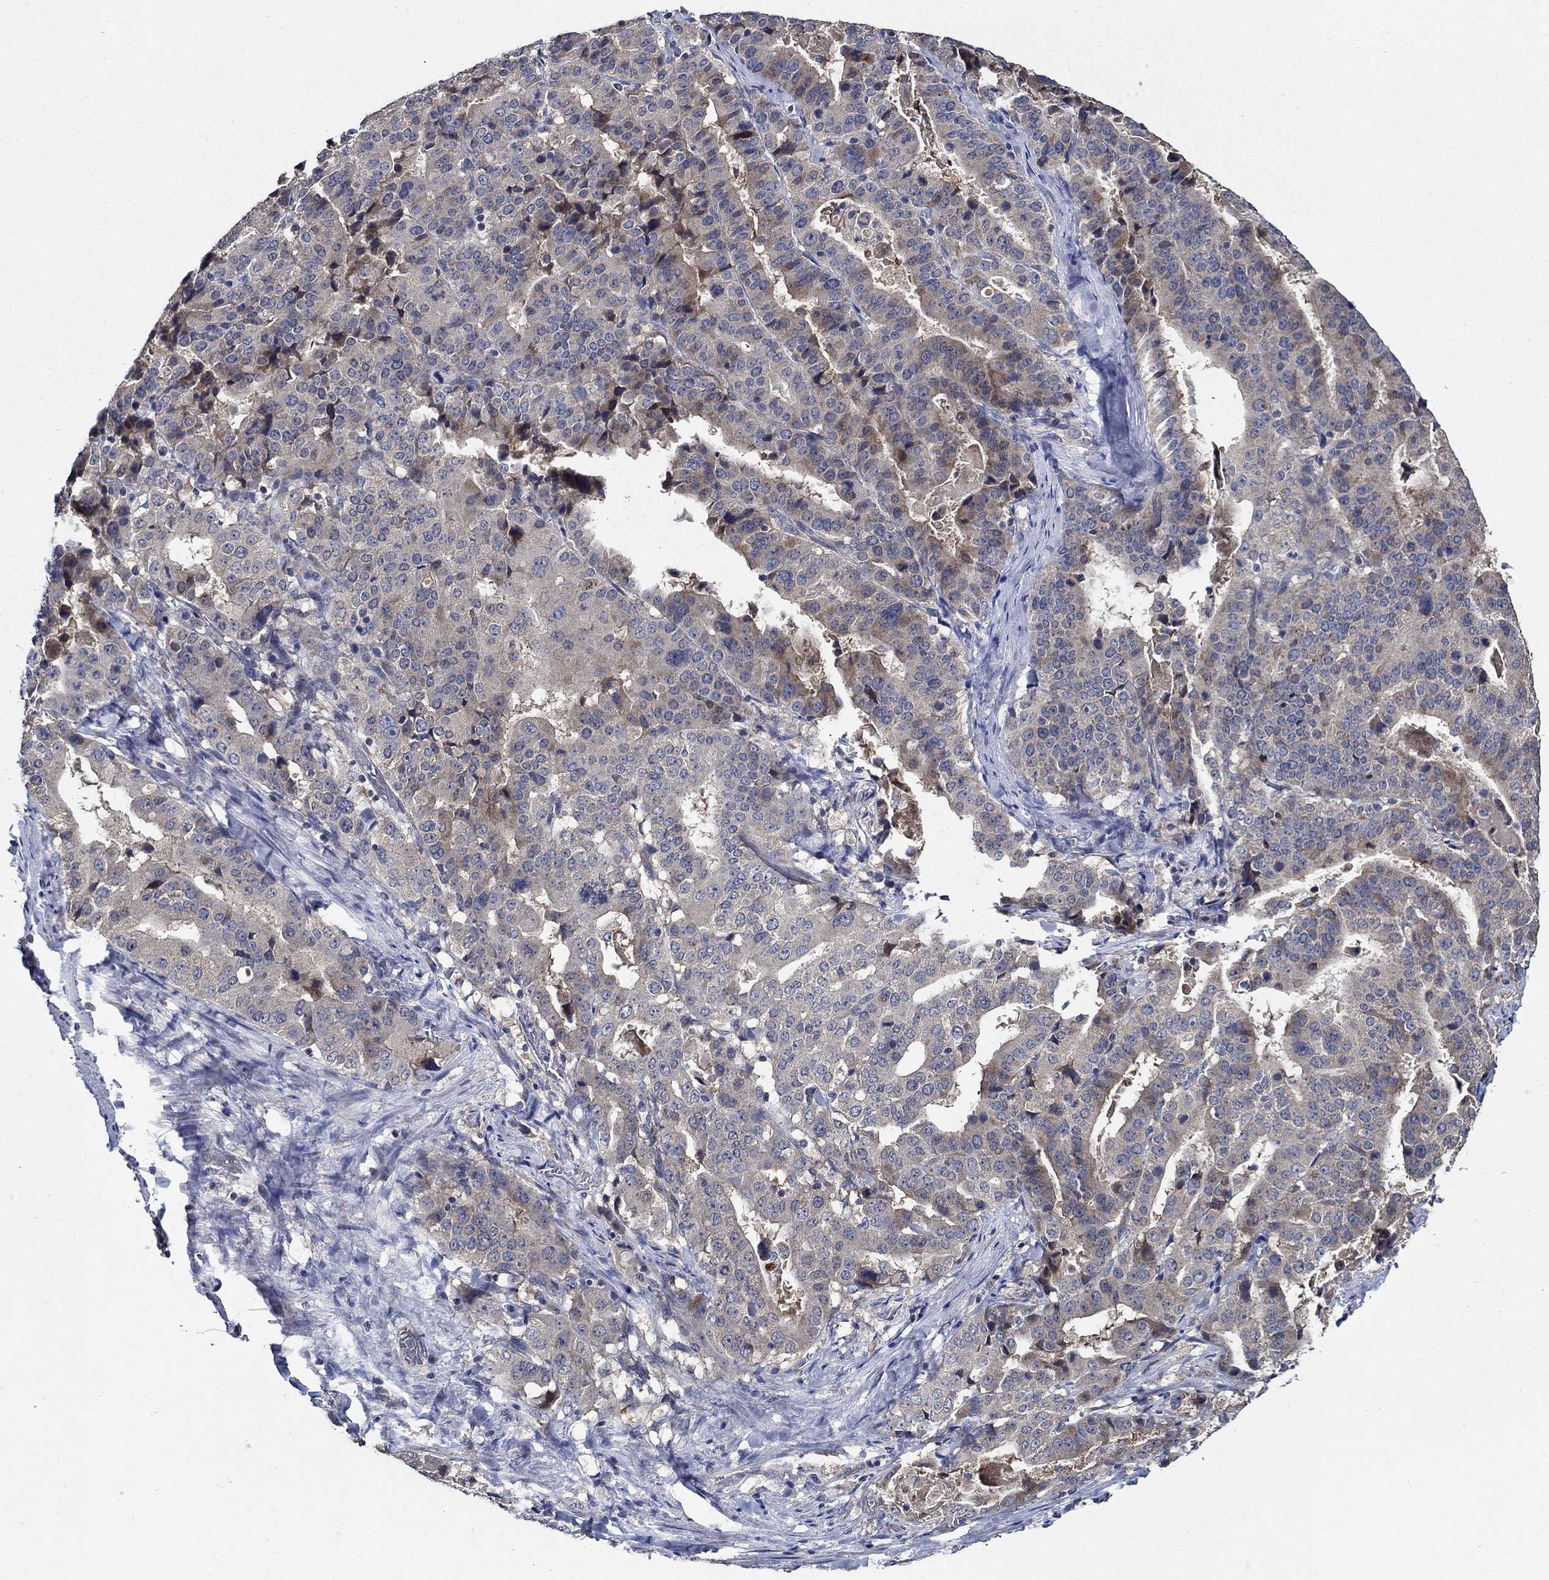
{"staining": {"intensity": "moderate", "quantity": "<25%", "location": "cytoplasmic/membranous"}, "tissue": "stomach cancer", "cell_type": "Tumor cells", "image_type": "cancer", "snomed": [{"axis": "morphology", "description": "Adenocarcinoma, NOS"}, {"axis": "topography", "description": "Stomach"}], "caption": "Protein staining reveals moderate cytoplasmic/membranous staining in about <25% of tumor cells in stomach adenocarcinoma.", "gene": "WDR53", "patient": {"sex": "male", "age": 48}}